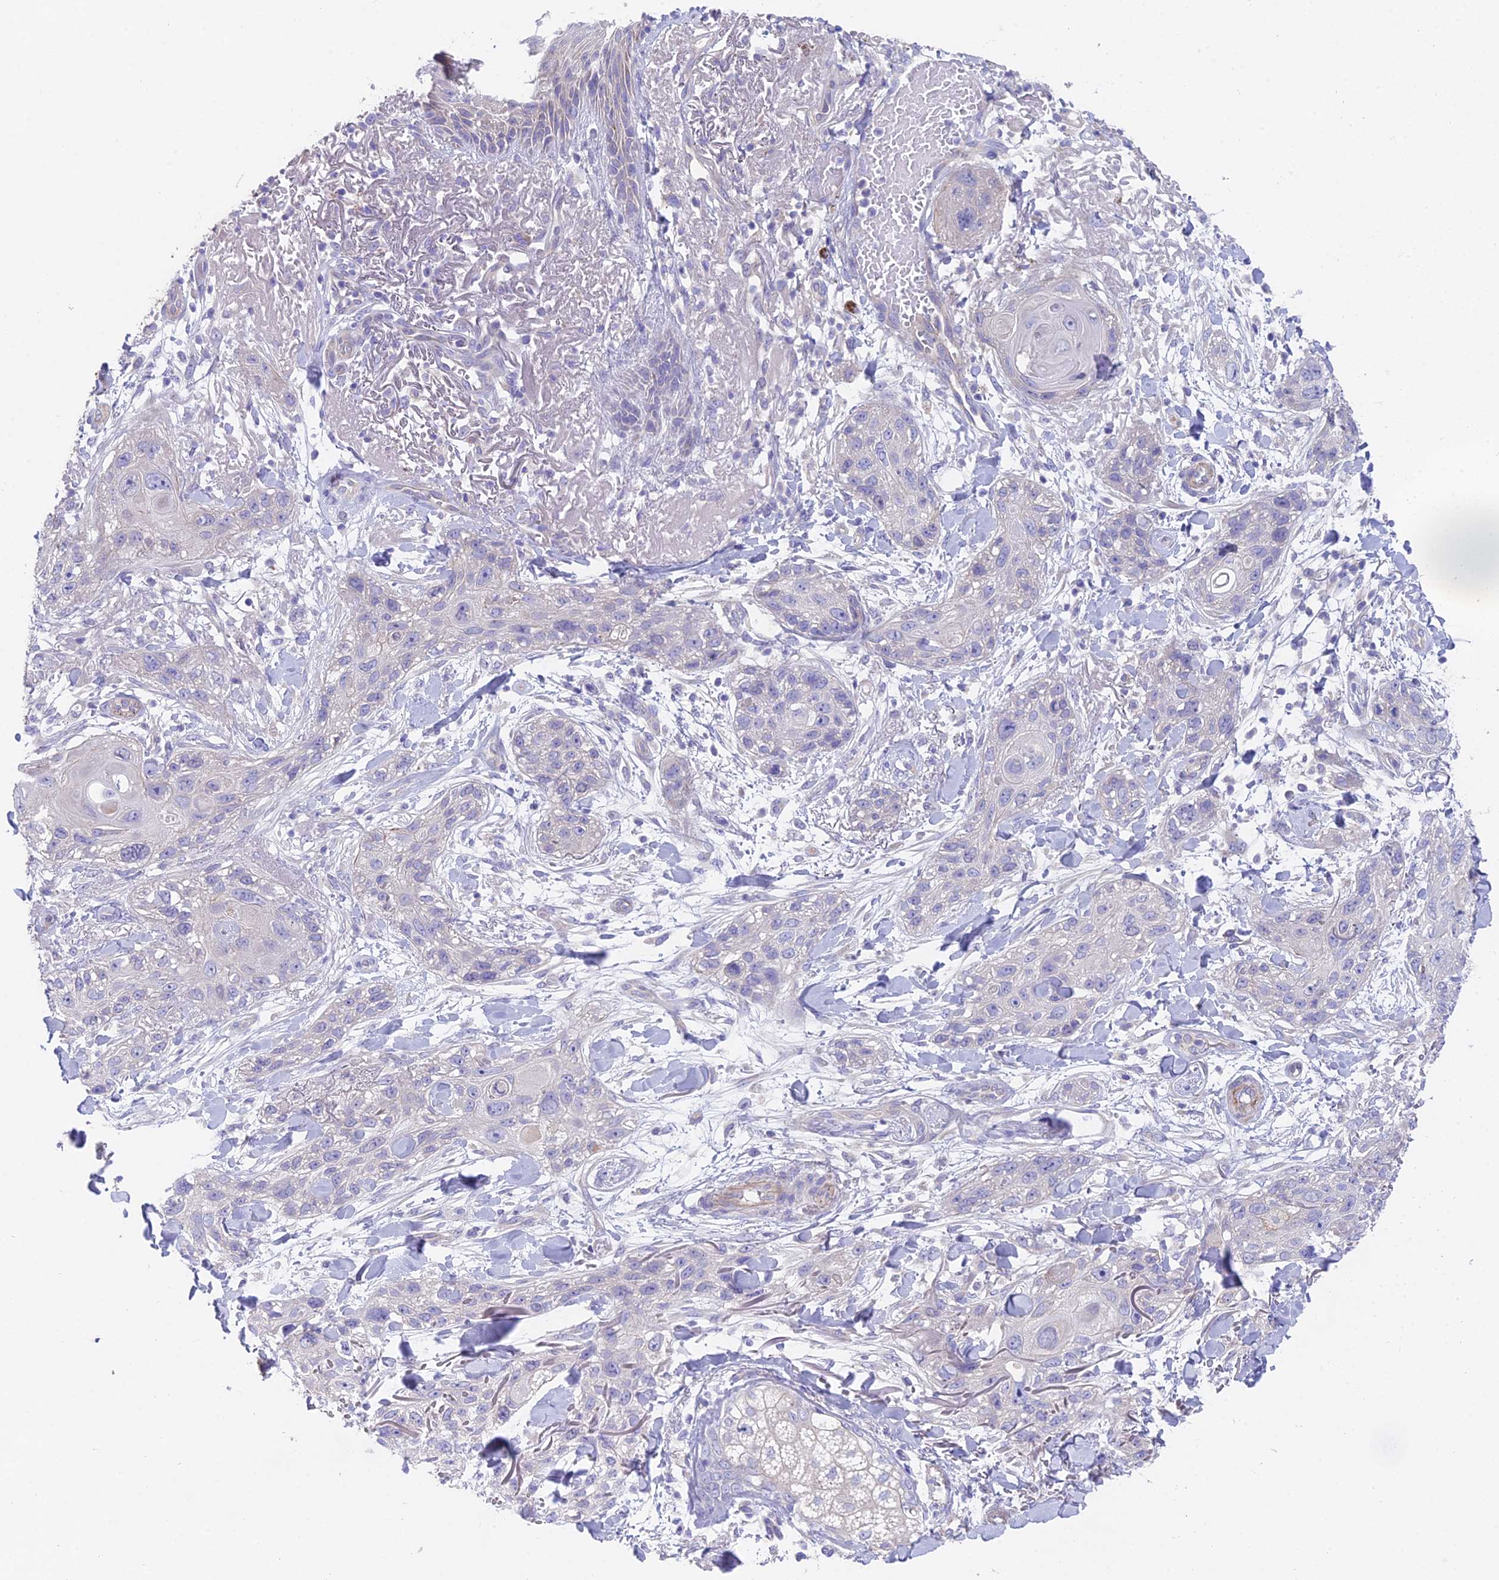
{"staining": {"intensity": "negative", "quantity": "none", "location": "none"}, "tissue": "skin cancer", "cell_type": "Tumor cells", "image_type": "cancer", "snomed": [{"axis": "morphology", "description": "Normal tissue, NOS"}, {"axis": "morphology", "description": "Squamous cell carcinoma, NOS"}, {"axis": "topography", "description": "Skin"}], "caption": "Skin cancer (squamous cell carcinoma) stained for a protein using immunohistochemistry demonstrates no expression tumor cells.", "gene": "FAM168B", "patient": {"sex": "male", "age": 72}}